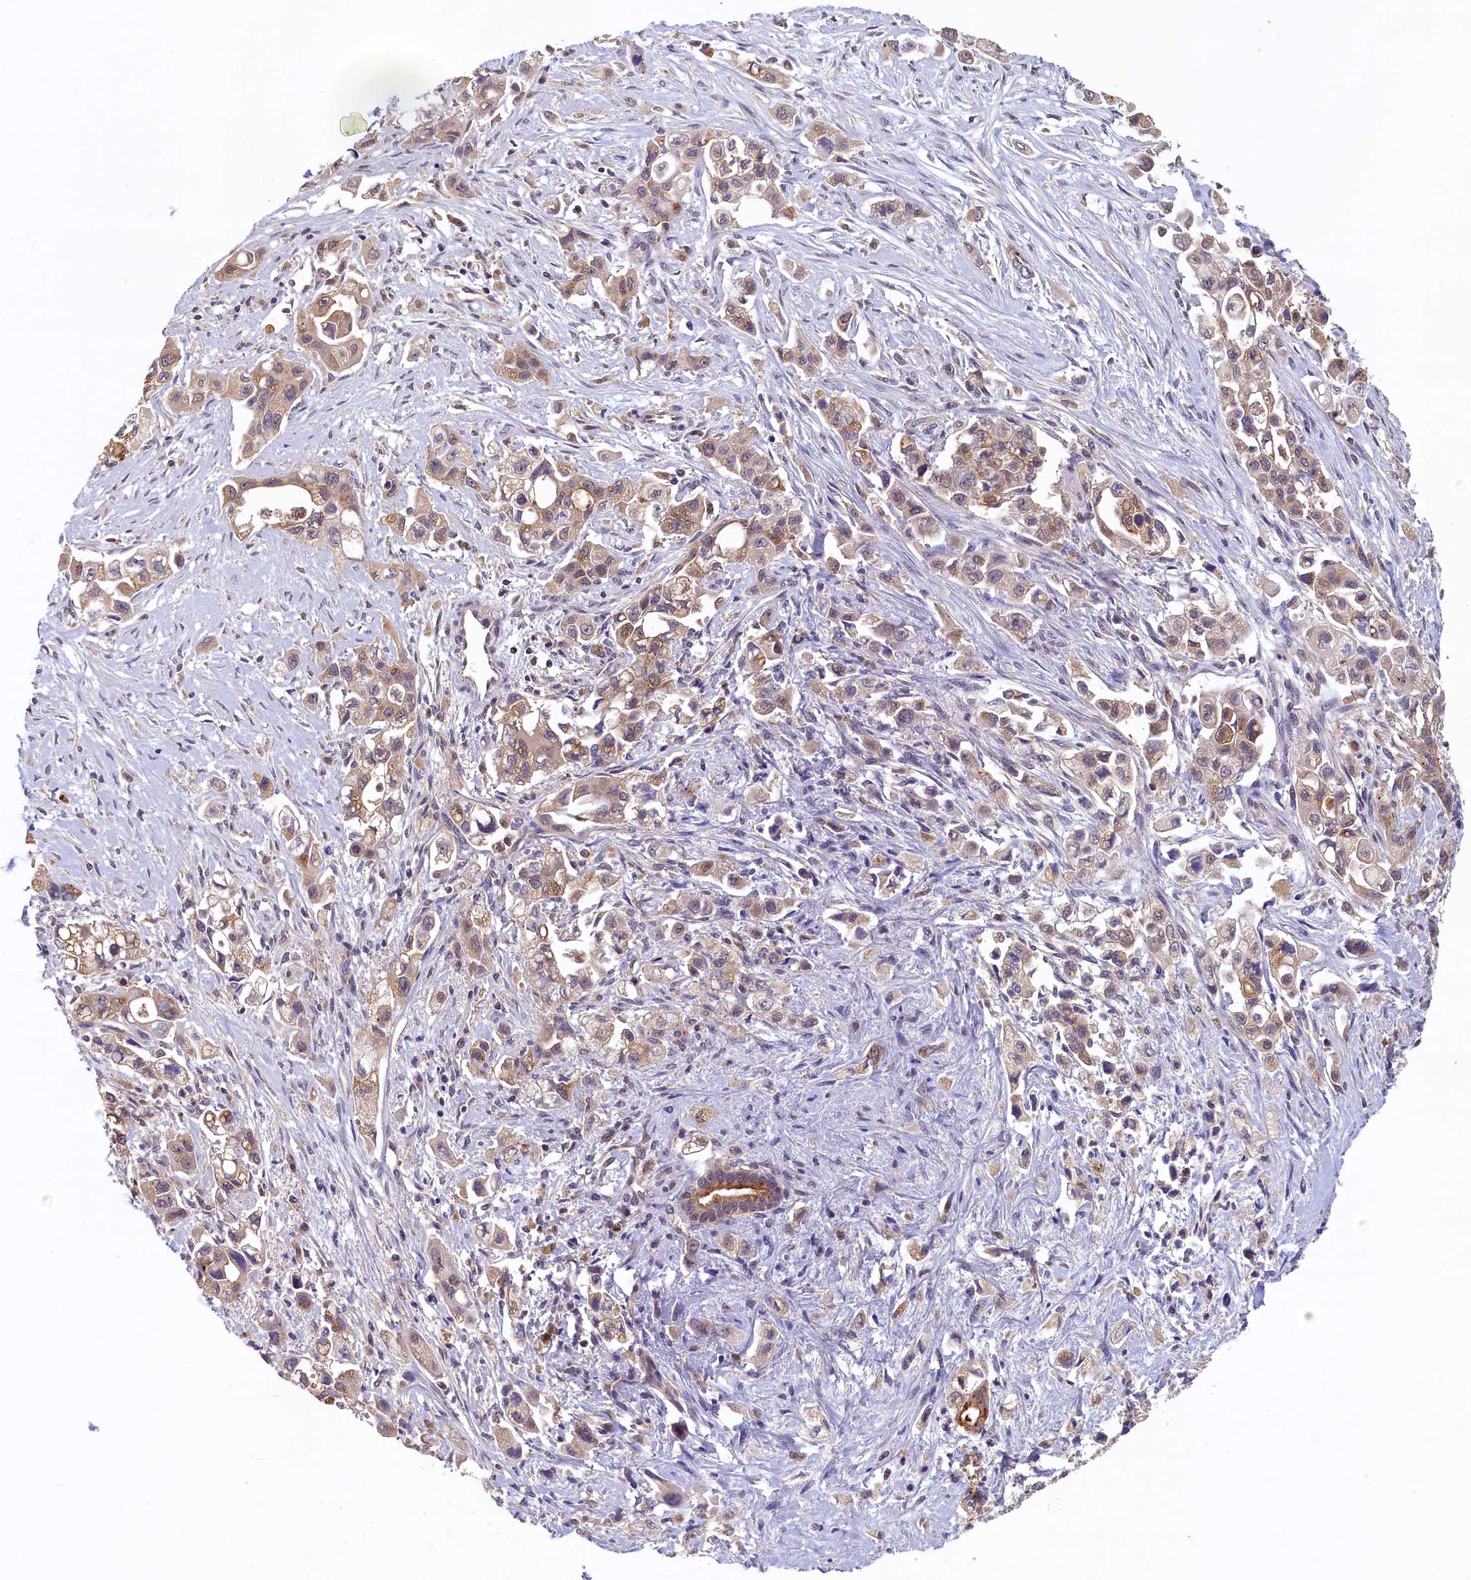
{"staining": {"intensity": "moderate", "quantity": "25%-75%", "location": "cytoplasmic/membranous,nuclear"}, "tissue": "pancreatic cancer", "cell_type": "Tumor cells", "image_type": "cancer", "snomed": [{"axis": "morphology", "description": "Adenocarcinoma, NOS"}, {"axis": "topography", "description": "Pancreas"}], "caption": "Moderate cytoplasmic/membranous and nuclear staining is appreciated in about 25%-75% of tumor cells in pancreatic cancer. (DAB (3,3'-diaminobenzidine) IHC with brightfield microscopy, high magnification).", "gene": "NUBP2", "patient": {"sex": "female", "age": 66}}